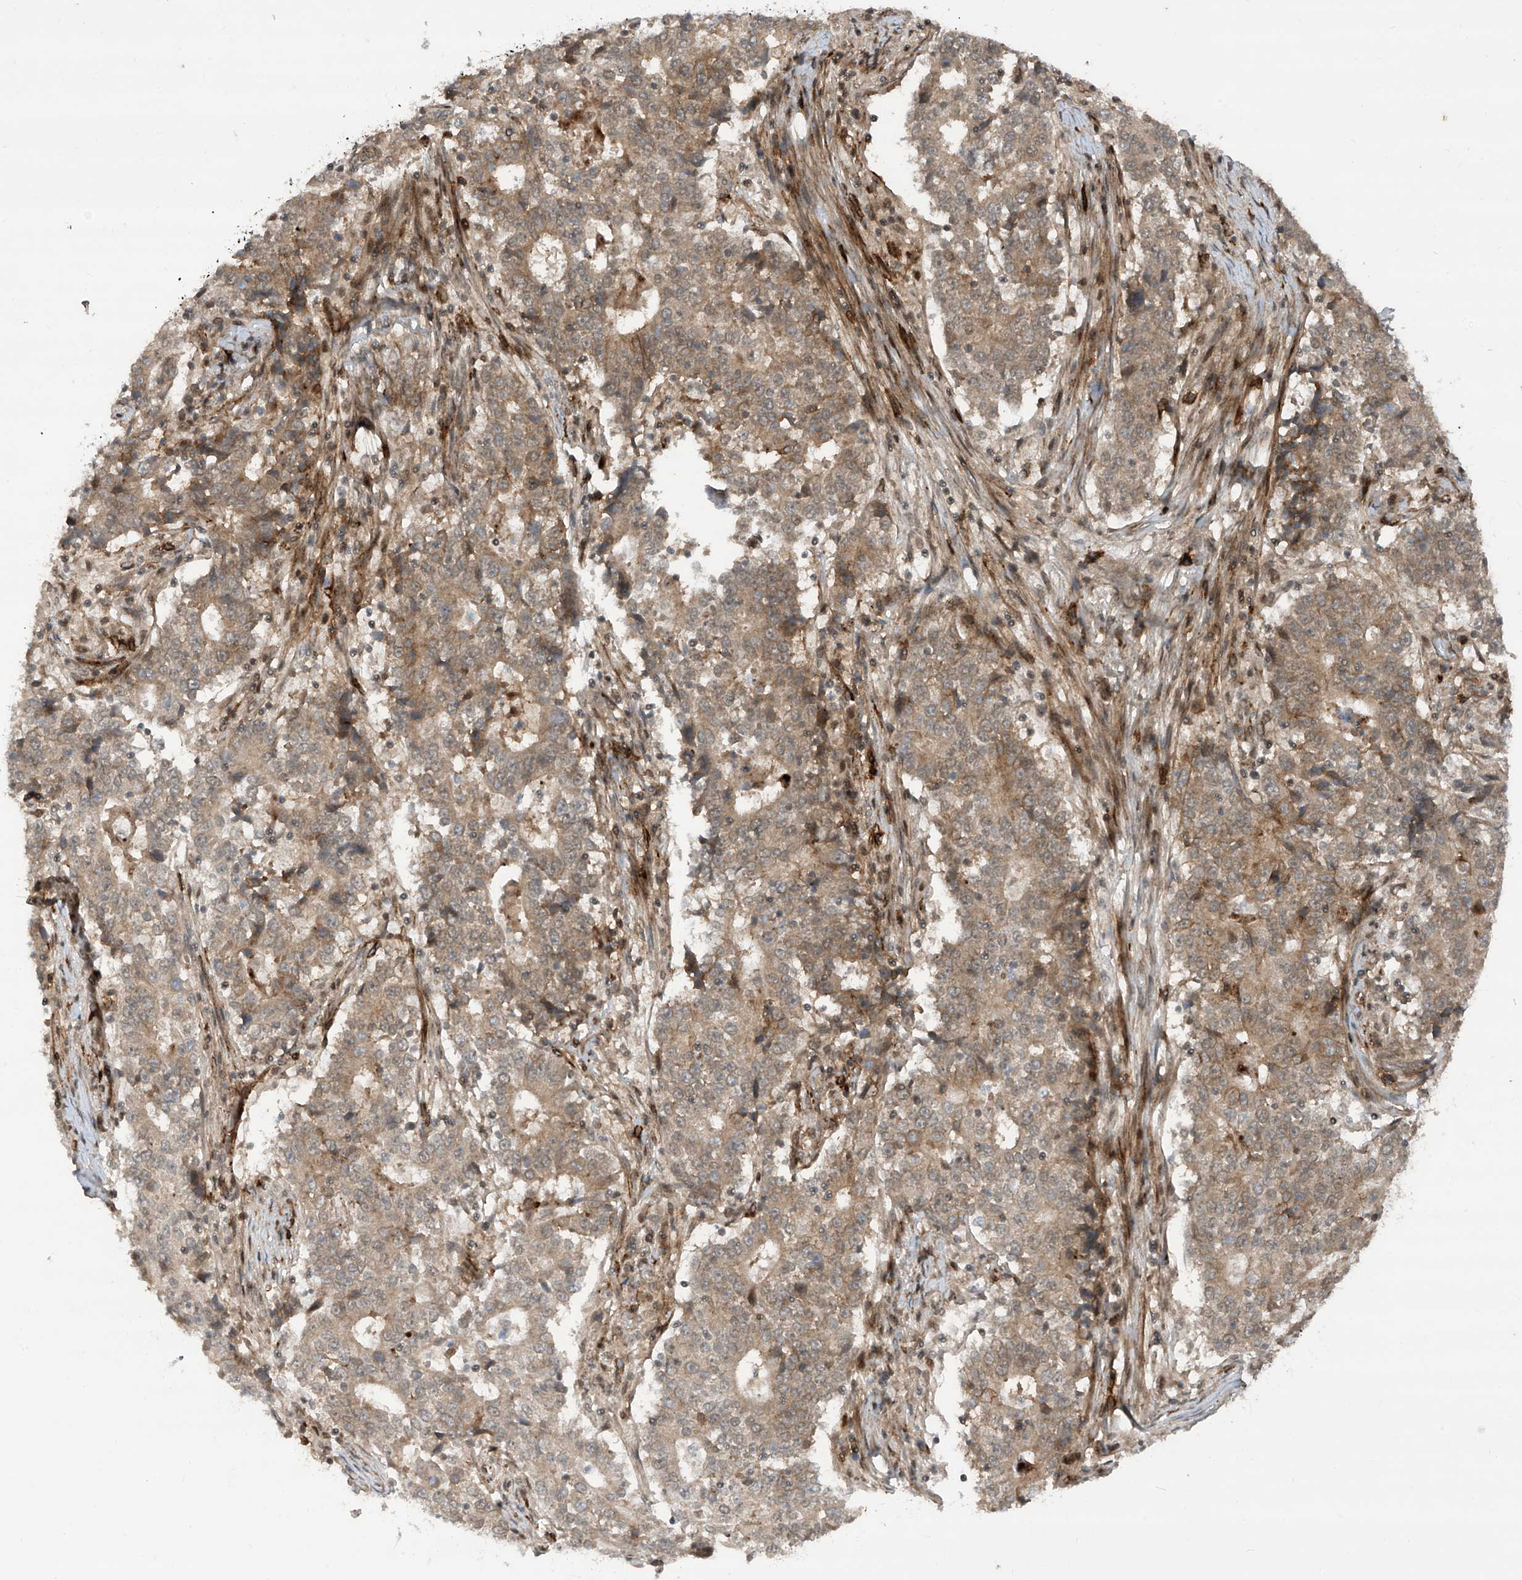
{"staining": {"intensity": "moderate", "quantity": ">75%", "location": "cytoplasmic/membranous"}, "tissue": "stomach cancer", "cell_type": "Tumor cells", "image_type": "cancer", "snomed": [{"axis": "morphology", "description": "Adenocarcinoma, NOS"}, {"axis": "topography", "description": "Stomach"}], "caption": "IHC image of neoplastic tissue: stomach cancer stained using IHC displays medium levels of moderate protein expression localized specifically in the cytoplasmic/membranous of tumor cells, appearing as a cytoplasmic/membranous brown color.", "gene": "LAGE3", "patient": {"sex": "male", "age": 59}}